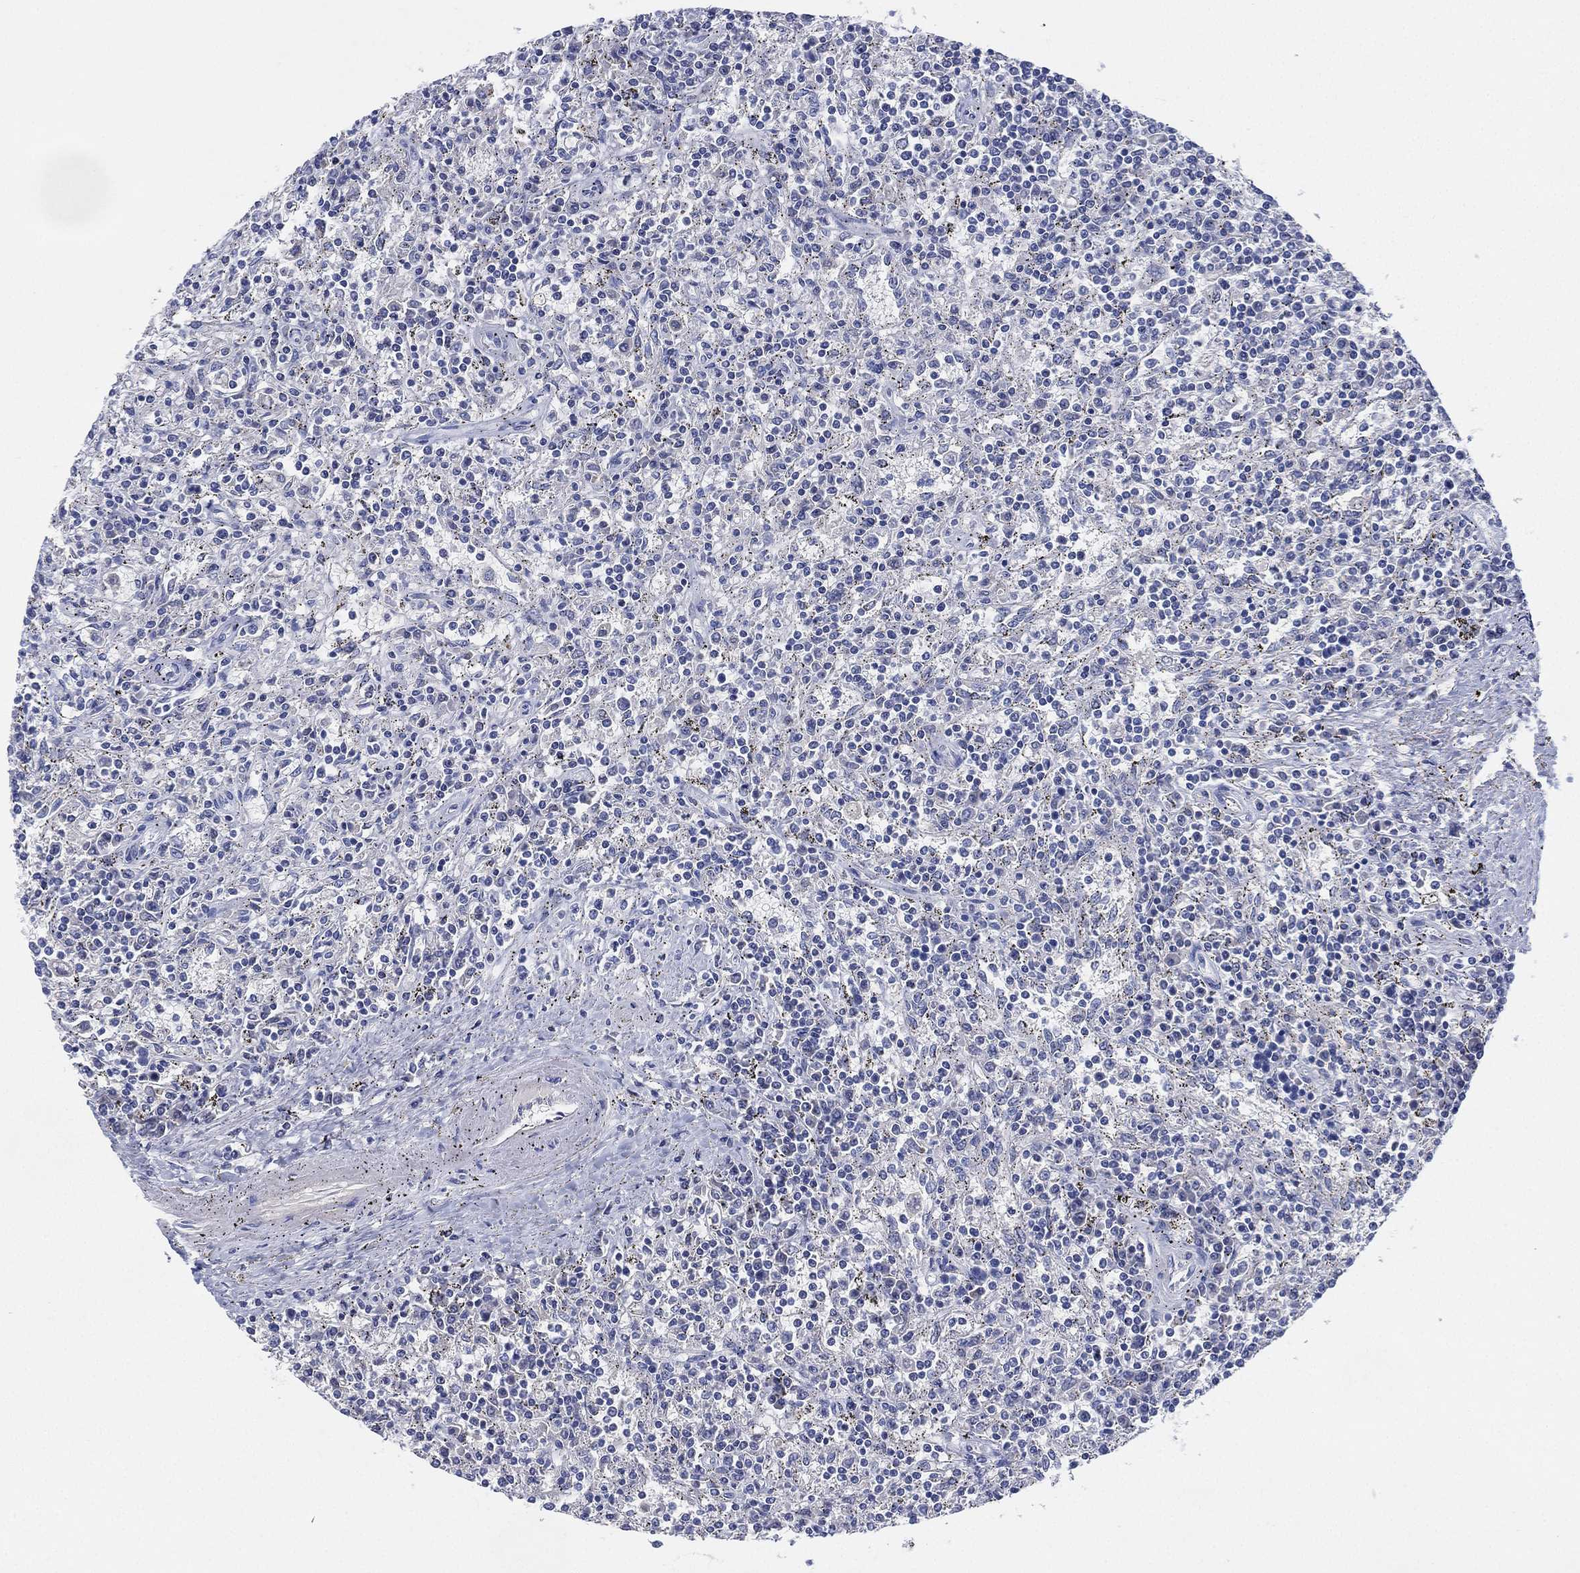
{"staining": {"intensity": "negative", "quantity": "none", "location": "none"}, "tissue": "lymphoma", "cell_type": "Tumor cells", "image_type": "cancer", "snomed": [{"axis": "morphology", "description": "Malignant lymphoma, non-Hodgkin's type, Low grade"}, {"axis": "topography", "description": "Spleen"}], "caption": "Tumor cells show no significant protein expression in malignant lymphoma, non-Hodgkin's type (low-grade). (DAB (3,3'-diaminobenzidine) immunohistochemistry (IHC) visualized using brightfield microscopy, high magnification).", "gene": "ADAD2", "patient": {"sex": "male", "age": 62}}